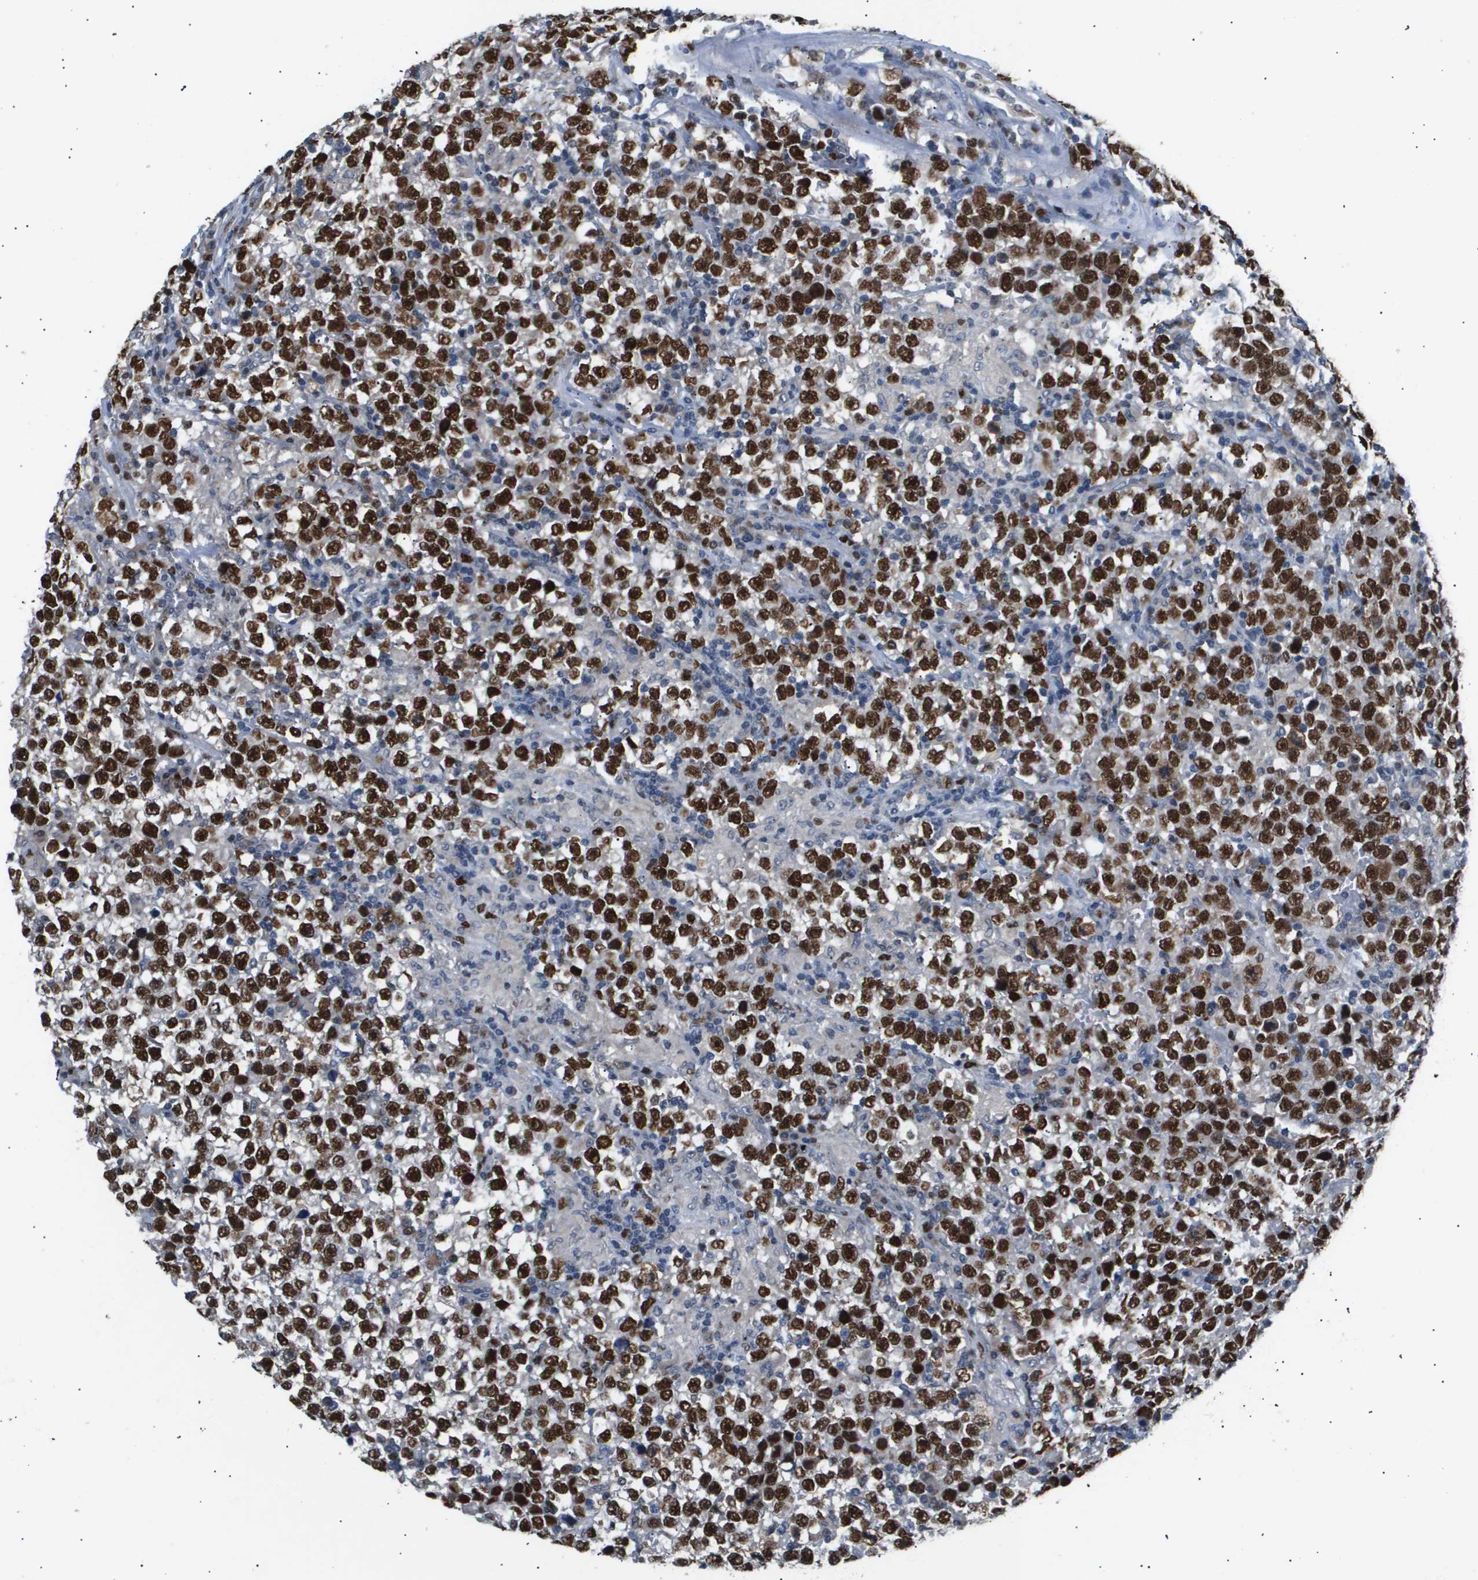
{"staining": {"intensity": "strong", "quantity": ">75%", "location": "nuclear"}, "tissue": "testis cancer", "cell_type": "Tumor cells", "image_type": "cancer", "snomed": [{"axis": "morphology", "description": "Seminoma, NOS"}, {"axis": "topography", "description": "Testis"}], "caption": "The immunohistochemical stain shows strong nuclear positivity in tumor cells of seminoma (testis) tissue.", "gene": "ANAPC2", "patient": {"sex": "male", "age": 43}}